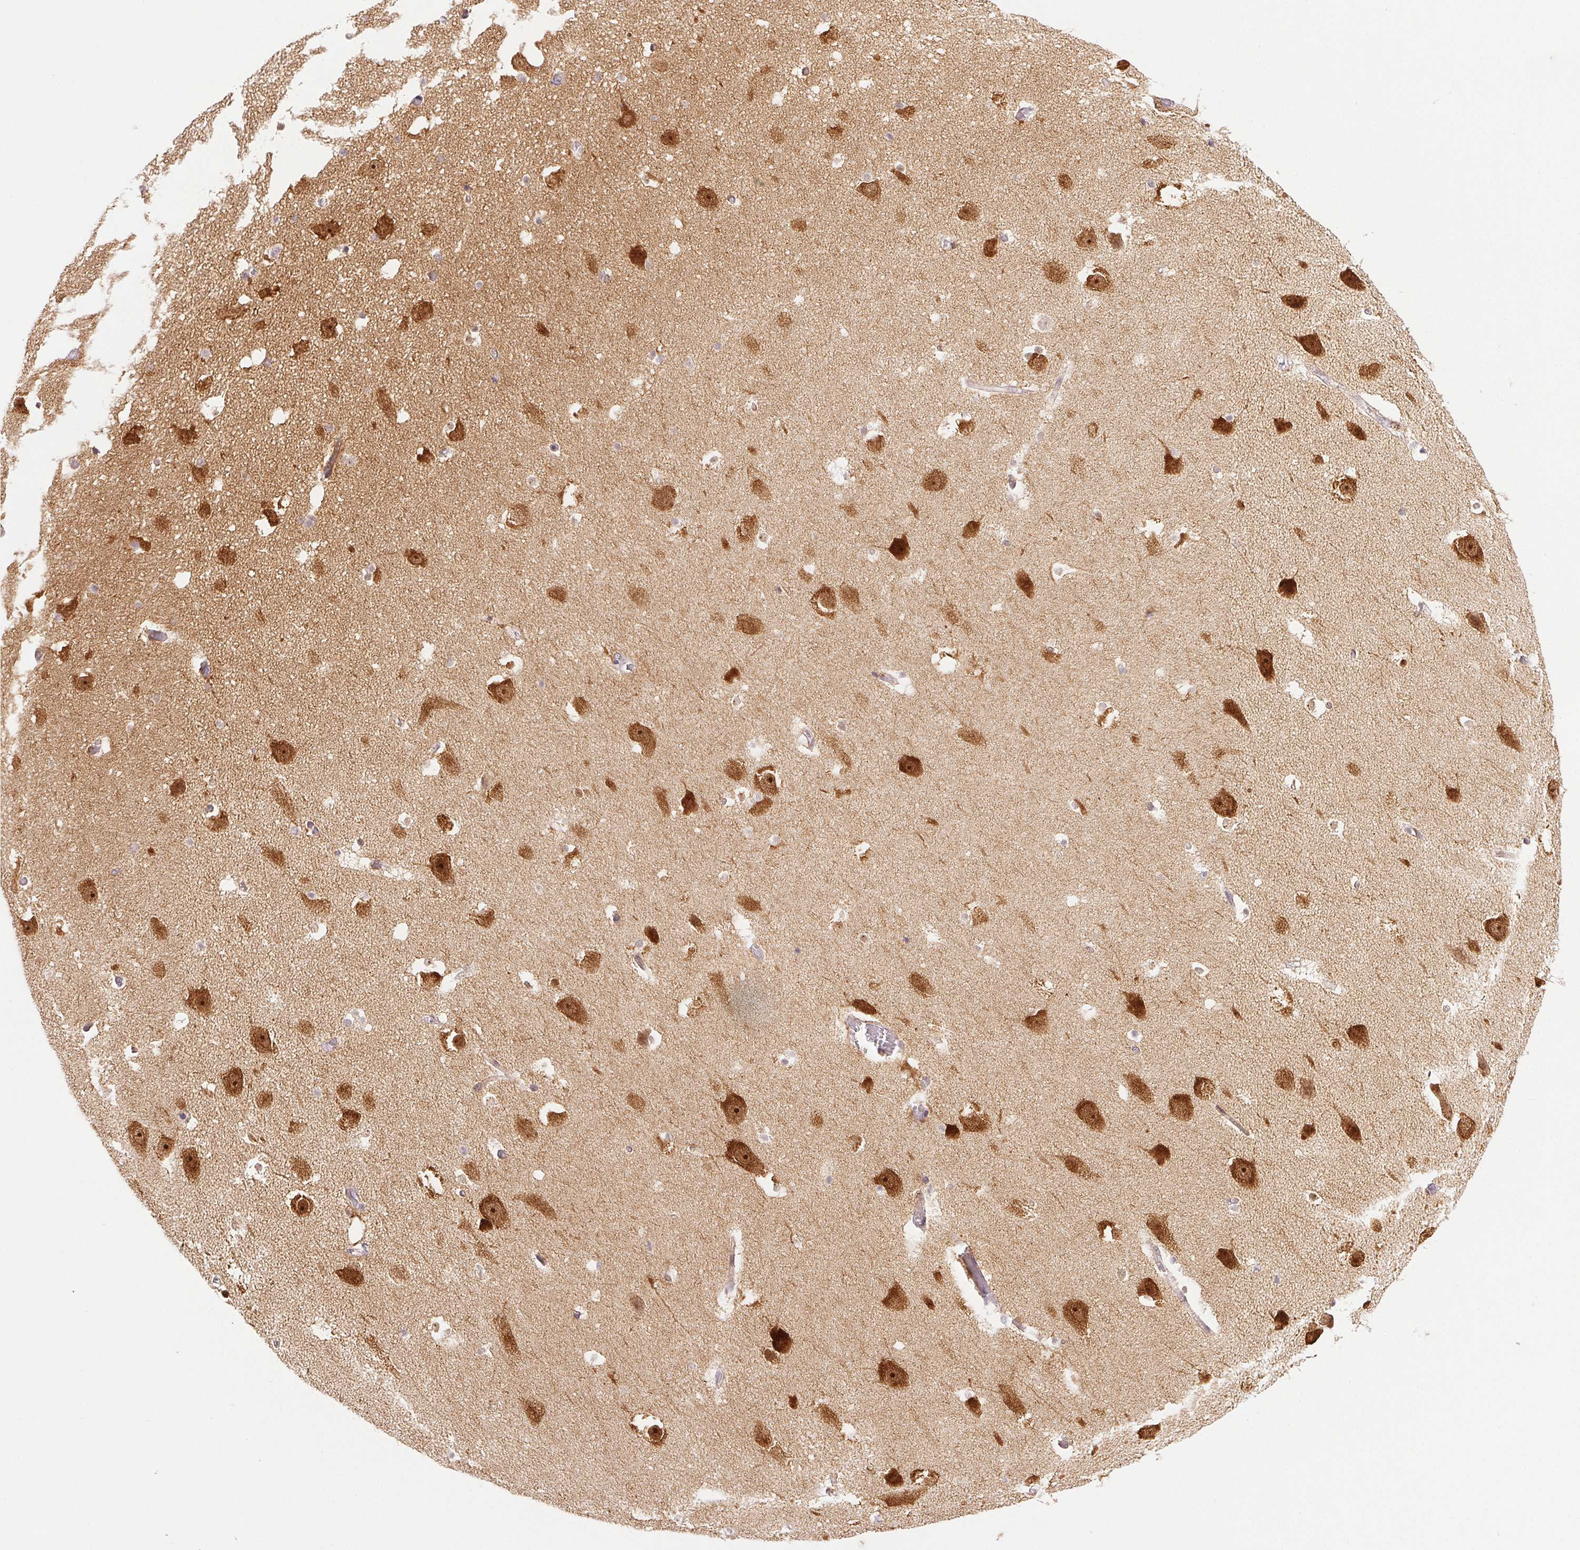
{"staining": {"intensity": "negative", "quantity": "none", "location": "none"}, "tissue": "hippocampus", "cell_type": "Glial cells", "image_type": "normal", "snomed": [{"axis": "morphology", "description": "Normal tissue, NOS"}, {"axis": "topography", "description": "Hippocampus"}], "caption": "IHC of benign human hippocampus displays no positivity in glial cells.", "gene": "PLCB1", "patient": {"sex": "male", "age": 26}}